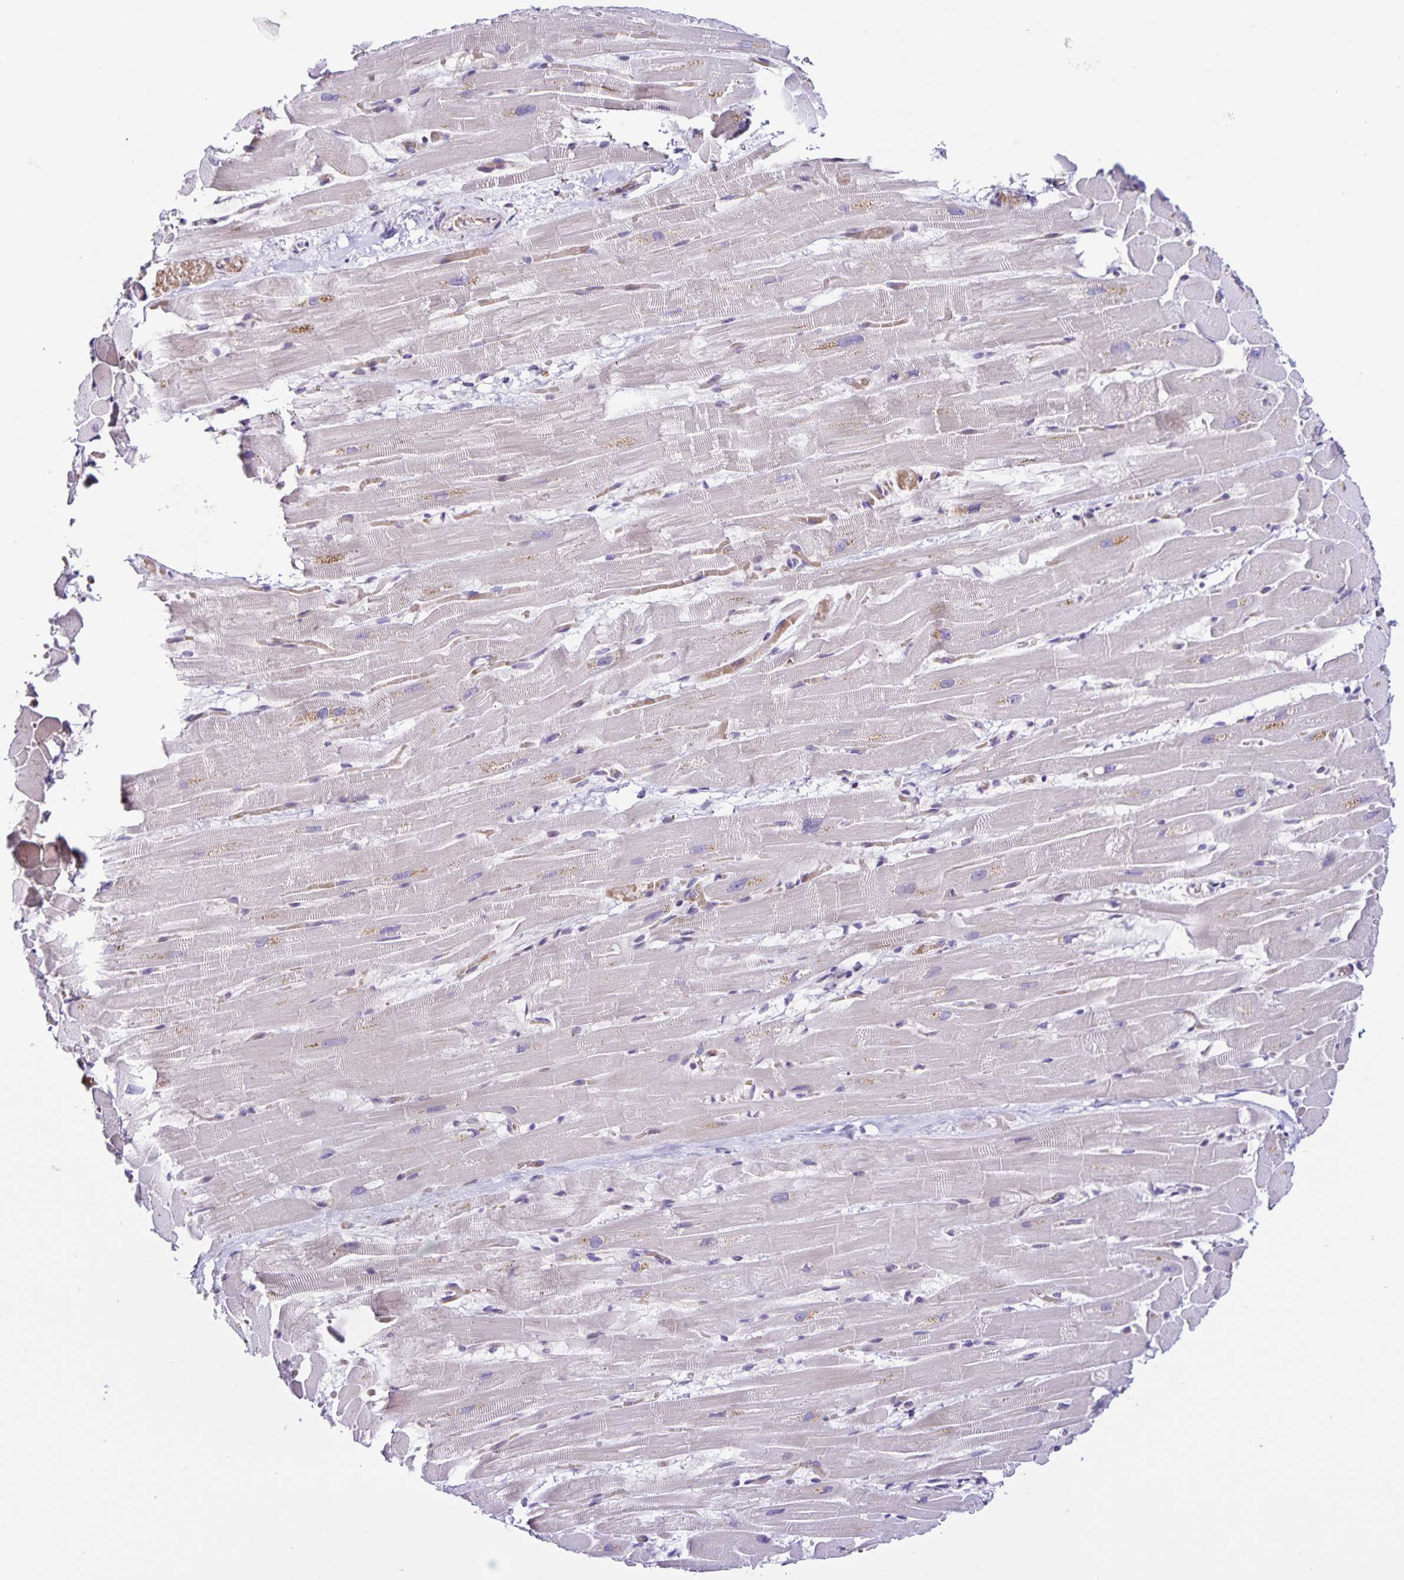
{"staining": {"intensity": "weak", "quantity": "<25%", "location": "cytoplasmic/membranous"}, "tissue": "heart muscle", "cell_type": "Cardiomyocytes", "image_type": "normal", "snomed": [{"axis": "morphology", "description": "Normal tissue, NOS"}, {"axis": "topography", "description": "Heart"}], "caption": "A high-resolution image shows IHC staining of benign heart muscle, which shows no significant expression in cardiomyocytes.", "gene": "RNFT2", "patient": {"sex": "male", "age": 37}}